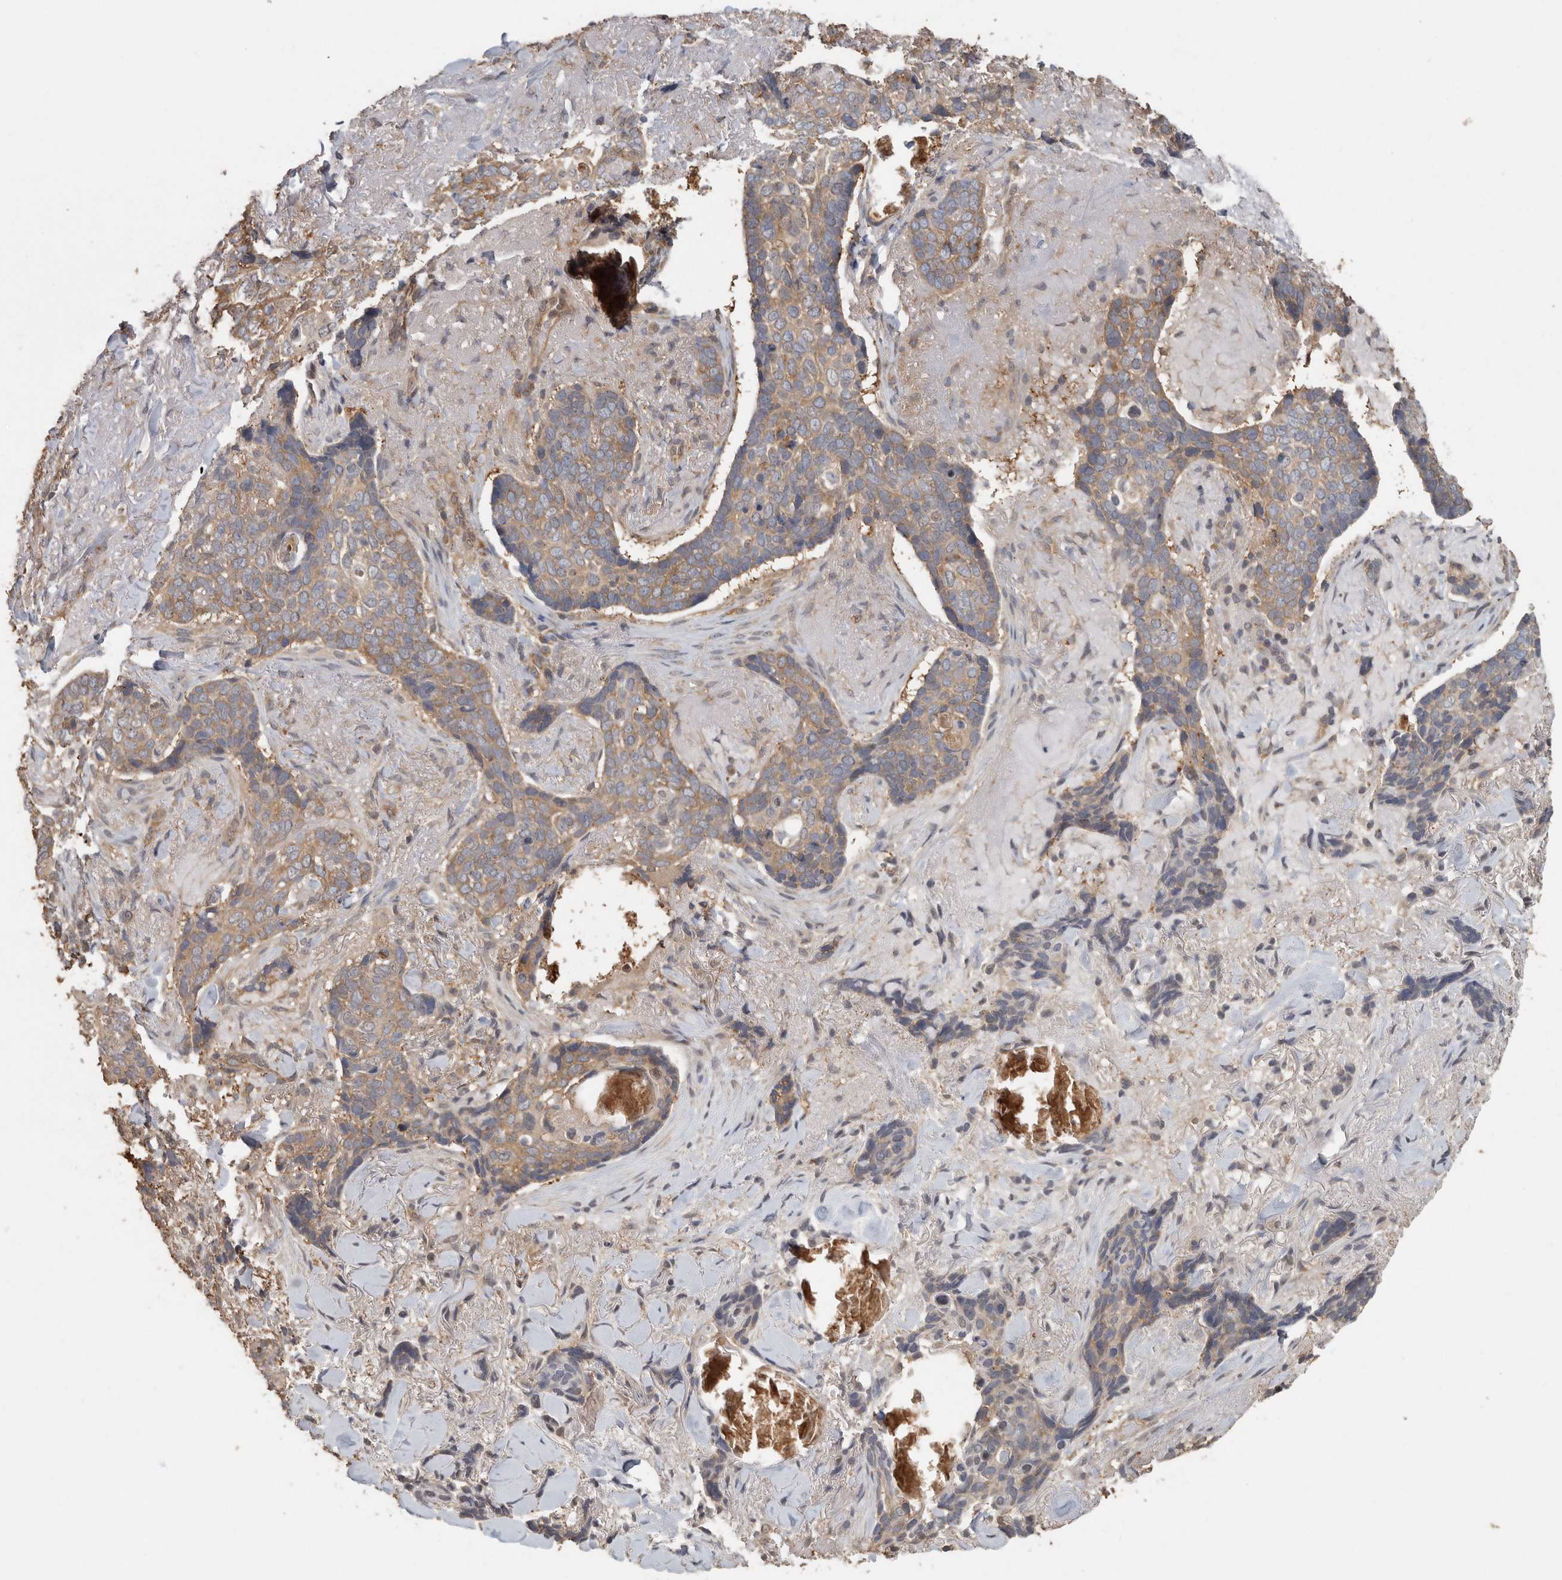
{"staining": {"intensity": "moderate", "quantity": "25%-75%", "location": "cytoplasmic/membranous"}, "tissue": "skin cancer", "cell_type": "Tumor cells", "image_type": "cancer", "snomed": [{"axis": "morphology", "description": "Basal cell carcinoma"}, {"axis": "topography", "description": "Skin"}], "caption": "Protein staining displays moderate cytoplasmic/membranous positivity in approximately 25%-75% of tumor cells in skin cancer (basal cell carcinoma).", "gene": "CCT8", "patient": {"sex": "female", "age": 82}}